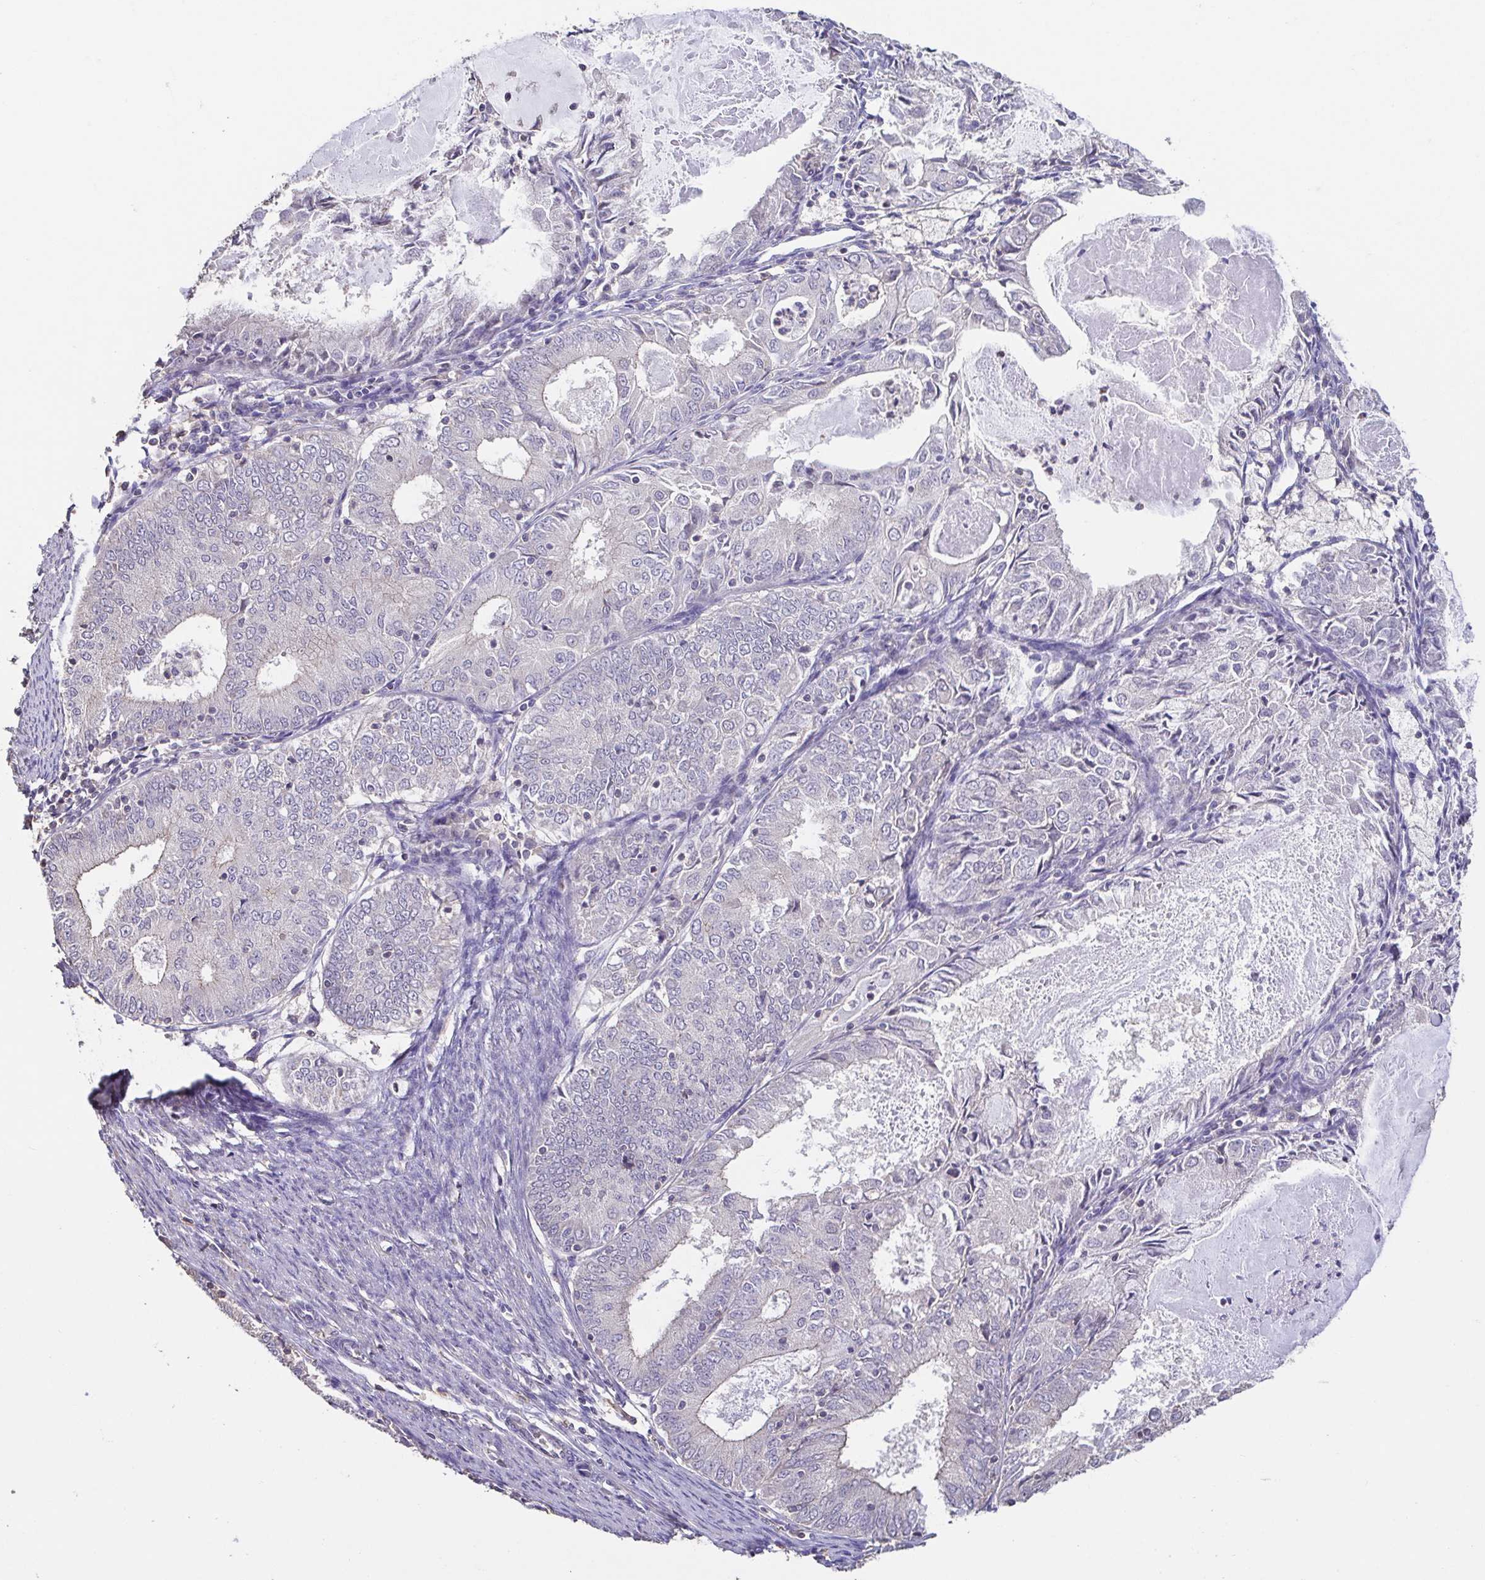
{"staining": {"intensity": "negative", "quantity": "none", "location": "none"}, "tissue": "endometrial cancer", "cell_type": "Tumor cells", "image_type": "cancer", "snomed": [{"axis": "morphology", "description": "Adenocarcinoma, NOS"}, {"axis": "topography", "description": "Endometrium"}], "caption": "Immunohistochemical staining of human endometrial cancer (adenocarcinoma) demonstrates no significant expression in tumor cells.", "gene": "ACTRT2", "patient": {"sex": "female", "age": 57}}